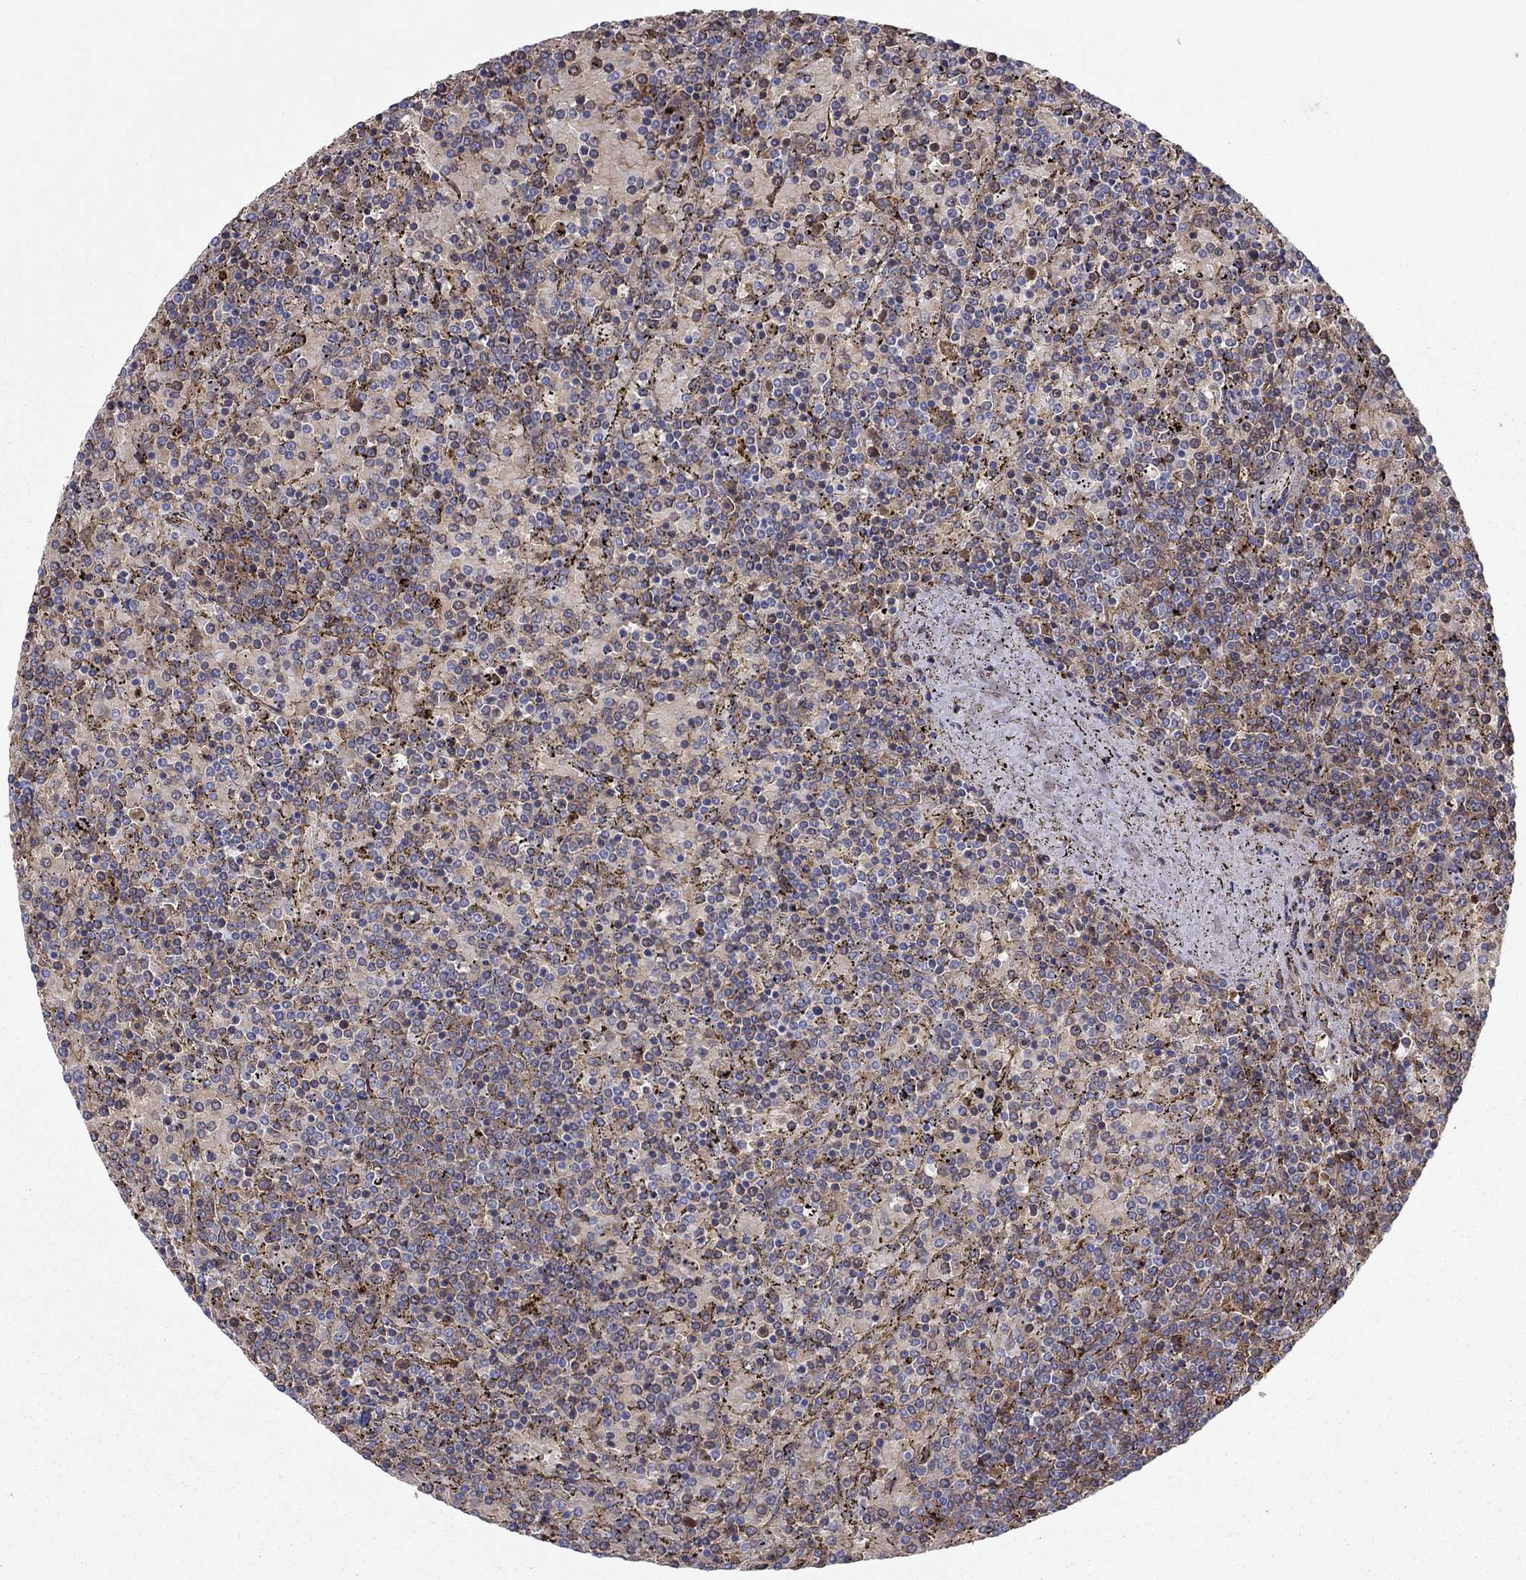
{"staining": {"intensity": "weak", "quantity": ">75%", "location": "cytoplasmic/membranous"}, "tissue": "lymphoma", "cell_type": "Tumor cells", "image_type": "cancer", "snomed": [{"axis": "morphology", "description": "Malignant lymphoma, non-Hodgkin's type, Low grade"}, {"axis": "topography", "description": "Spleen"}], "caption": "A high-resolution image shows IHC staining of malignant lymphoma, non-Hodgkin's type (low-grade), which demonstrates weak cytoplasmic/membranous positivity in approximately >75% of tumor cells. (DAB (3,3'-diaminobenzidine) IHC, brown staining for protein, blue staining for nuclei).", "gene": "HPX", "patient": {"sex": "female", "age": 77}}